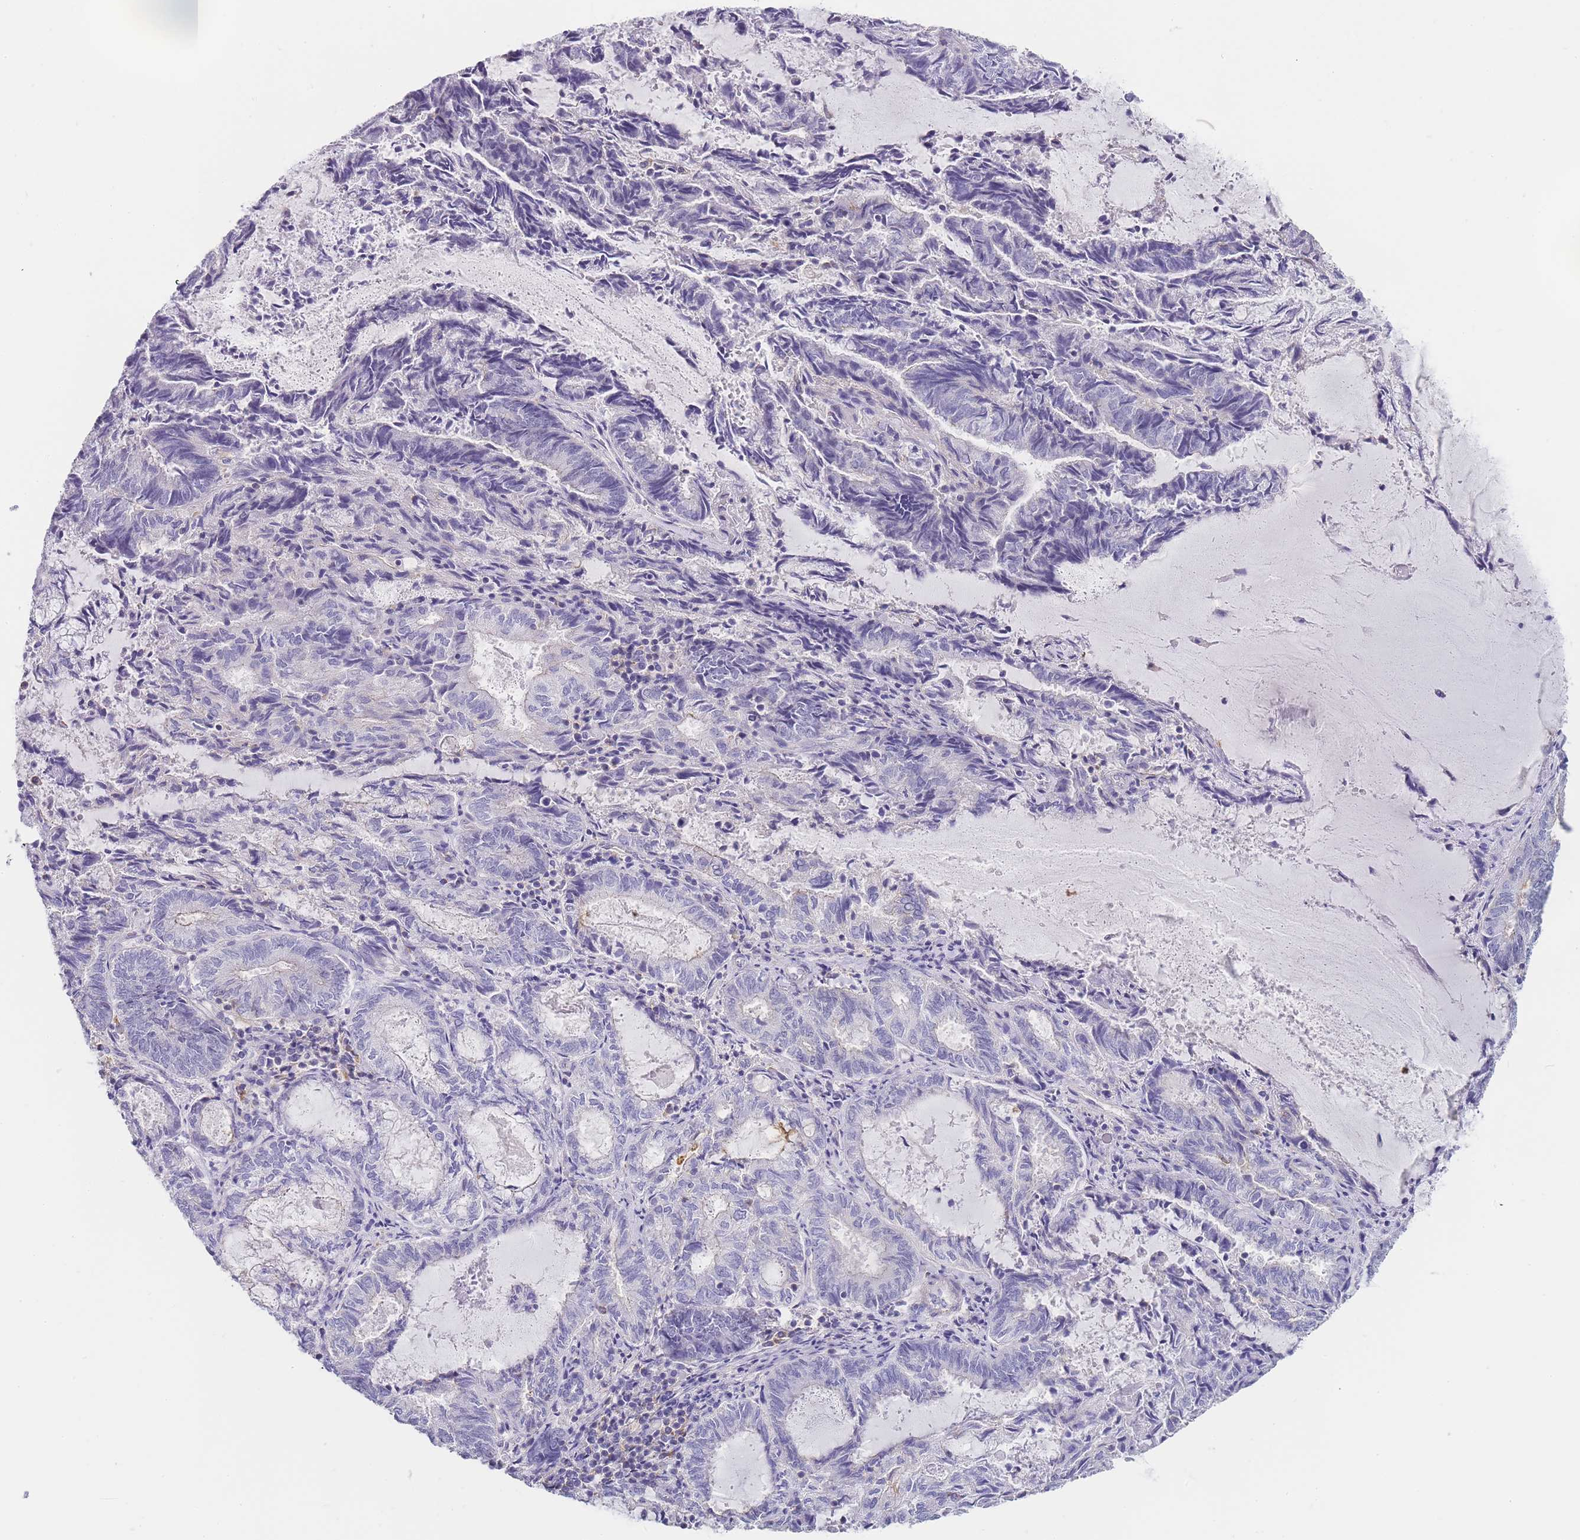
{"staining": {"intensity": "negative", "quantity": "none", "location": "none"}, "tissue": "endometrial cancer", "cell_type": "Tumor cells", "image_type": "cancer", "snomed": [{"axis": "morphology", "description": "Adenocarcinoma, NOS"}, {"axis": "topography", "description": "Endometrium"}], "caption": "Endometrial adenocarcinoma was stained to show a protein in brown. There is no significant expression in tumor cells.", "gene": "NOP14", "patient": {"sex": "female", "age": 80}}